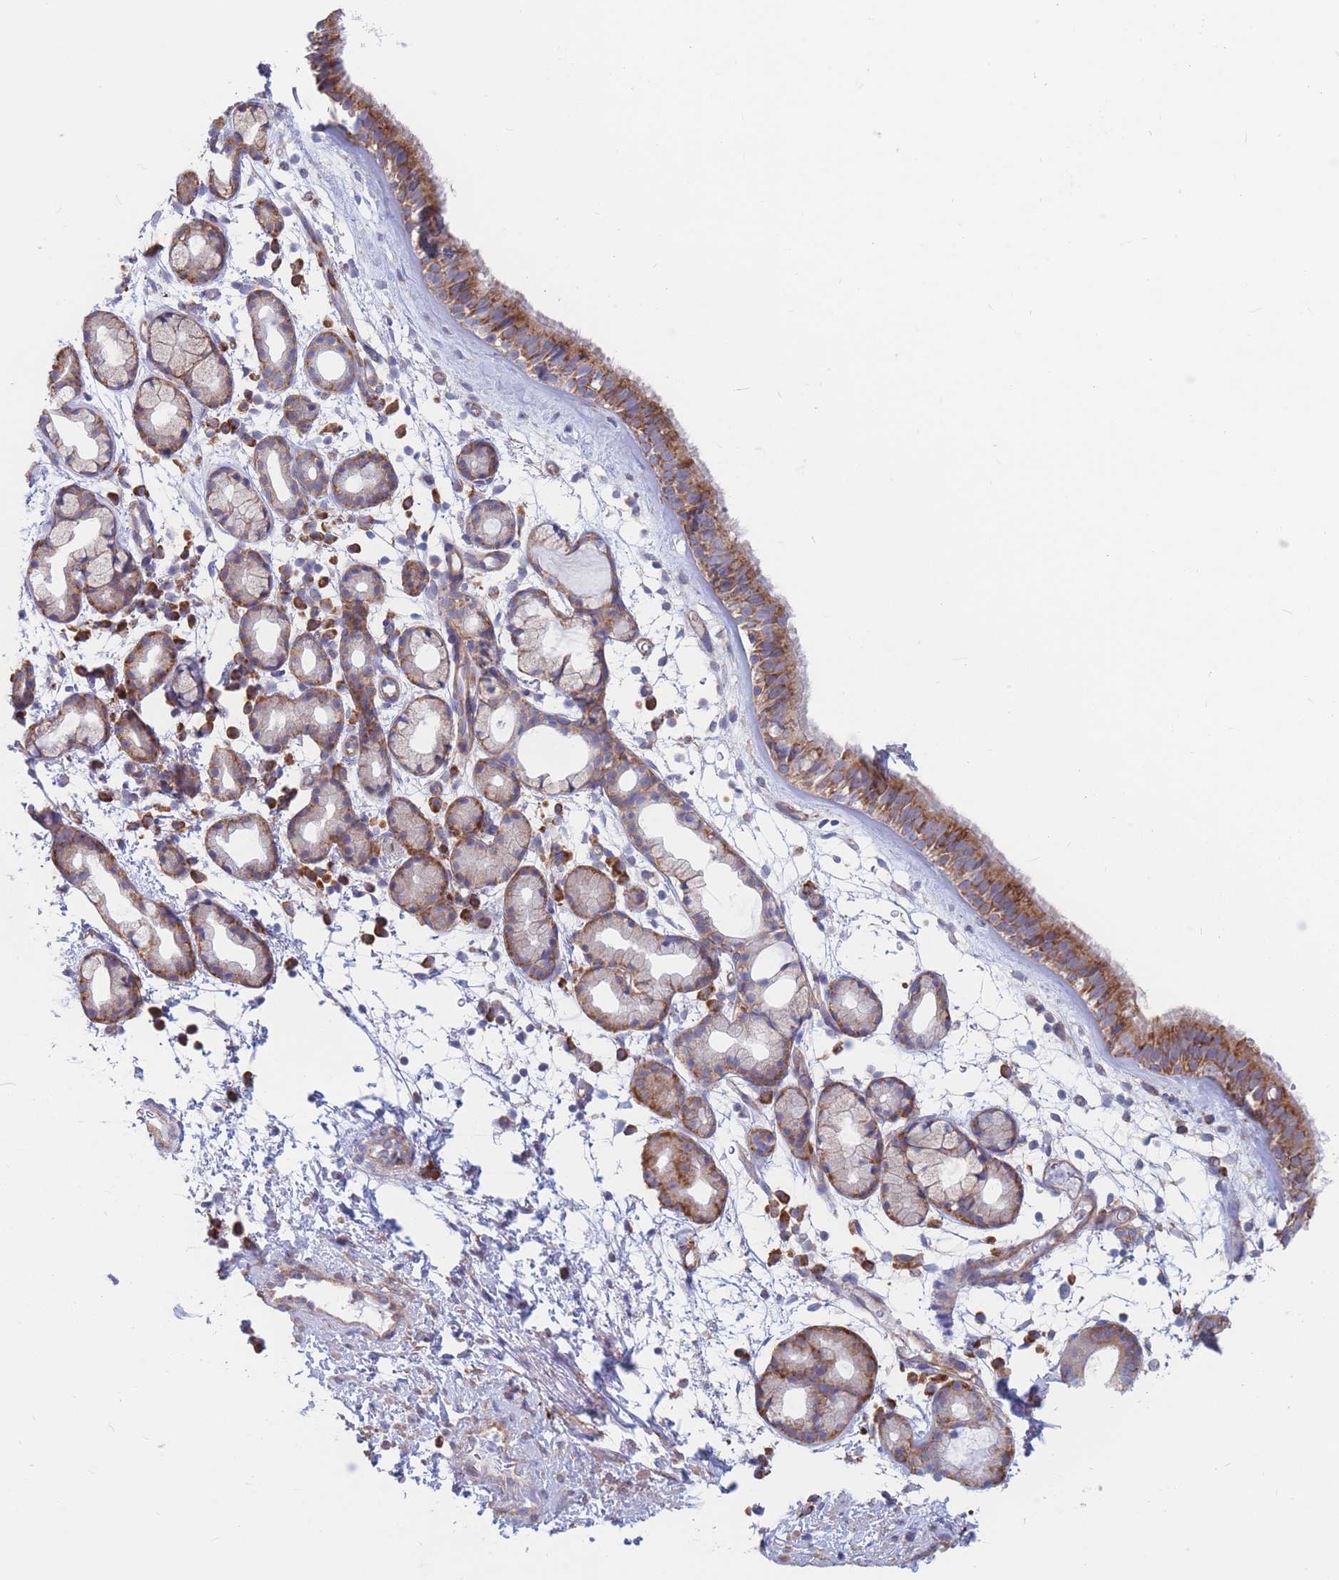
{"staining": {"intensity": "moderate", "quantity": ">75%", "location": "cytoplasmic/membranous"}, "tissue": "nasopharynx", "cell_type": "Respiratory epithelial cells", "image_type": "normal", "snomed": [{"axis": "morphology", "description": "Normal tissue, NOS"}, {"axis": "topography", "description": "Nasopharynx"}], "caption": "Unremarkable nasopharynx was stained to show a protein in brown. There is medium levels of moderate cytoplasmic/membranous staining in approximately >75% of respiratory epithelial cells.", "gene": "RPL8", "patient": {"sex": "female", "age": 81}}